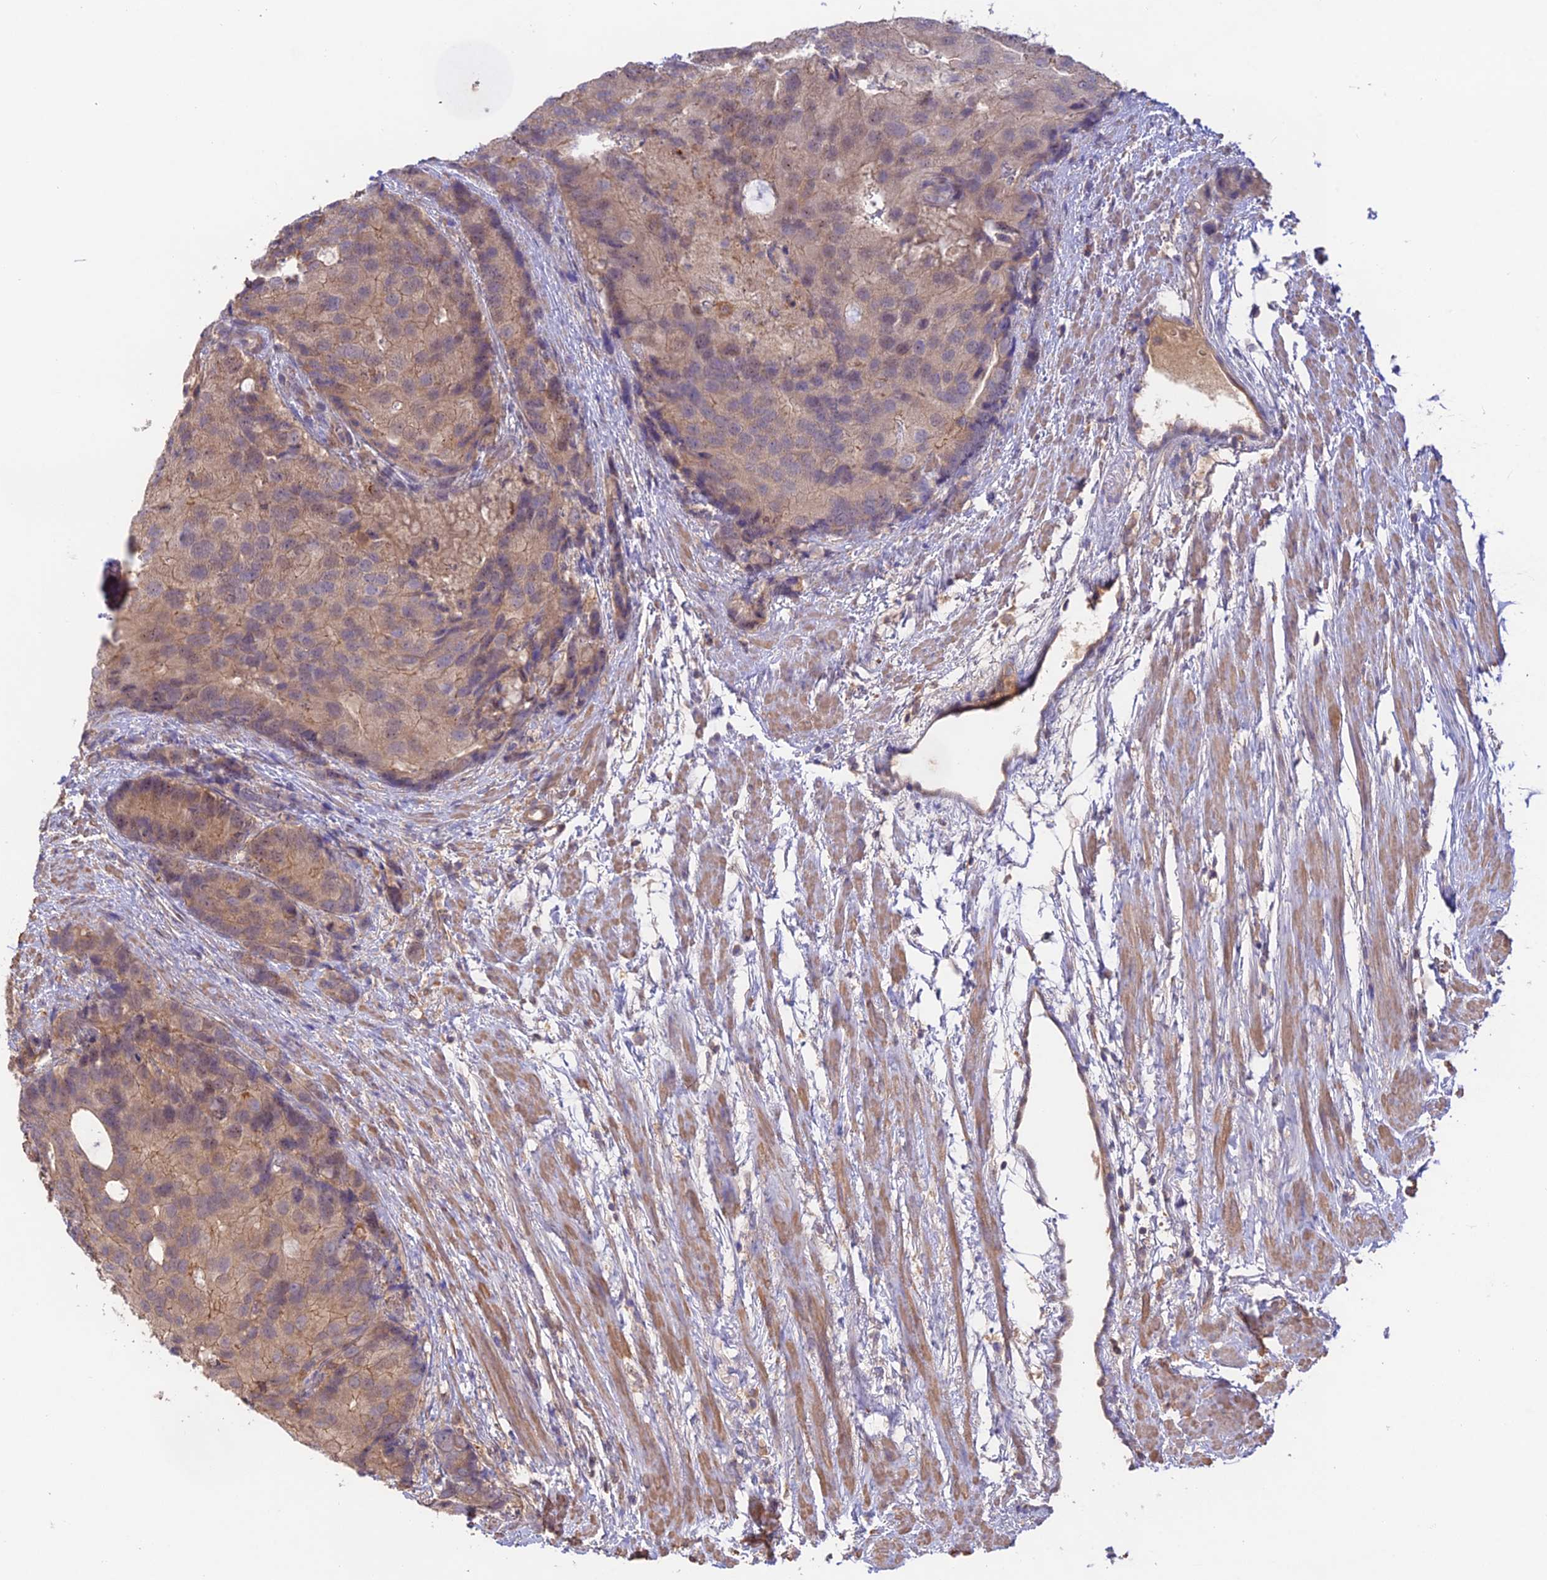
{"staining": {"intensity": "weak", "quantity": ">75%", "location": "cytoplasmic/membranous"}, "tissue": "prostate cancer", "cell_type": "Tumor cells", "image_type": "cancer", "snomed": [{"axis": "morphology", "description": "Adenocarcinoma, High grade"}, {"axis": "topography", "description": "Prostate"}], "caption": "Immunohistochemistry photomicrograph of prostate adenocarcinoma (high-grade) stained for a protein (brown), which demonstrates low levels of weak cytoplasmic/membranous positivity in approximately >75% of tumor cells.", "gene": "CLCF1", "patient": {"sex": "male", "age": 62}}